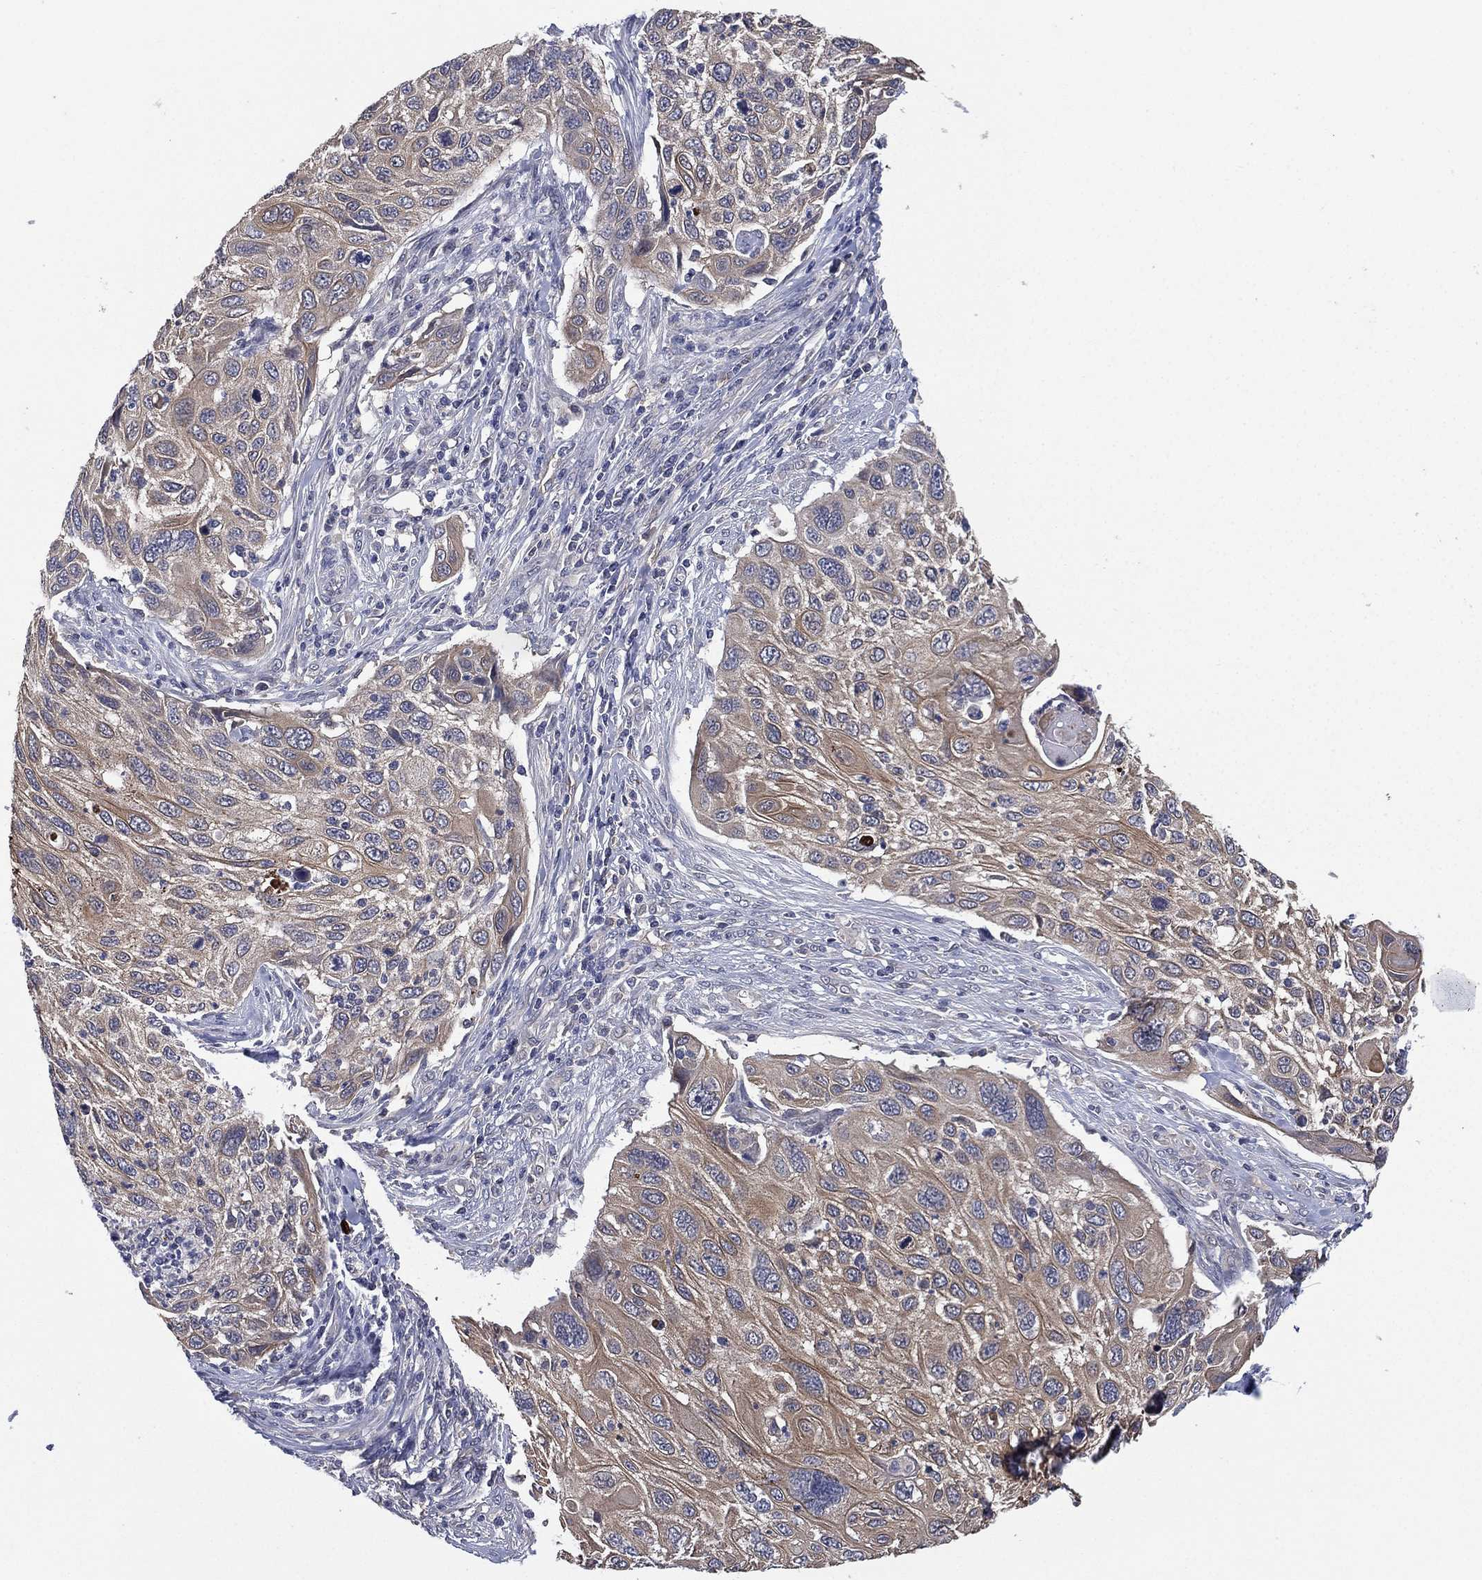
{"staining": {"intensity": "weak", "quantity": "25%-75%", "location": "cytoplasmic/membranous"}, "tissue": "cervical cancer", "cell_type": "Tumor cells", "image_type": "cancer", "snomed": [{"axis": "morphology", "description": "Squamous cell carcinoma, NOS"}, {"axis": "topography", "description": "Cervix"}], "caption": "High-power microscopy captured an IHC photomicrograph of cervical cancer (squamous cell carcinoma), revealing weak cytoplasmic/membranous positivity in approximately 25%-75% of tumor cells.", "gene": "MPP7", "patient": {"sex": "female", "age": 70}}